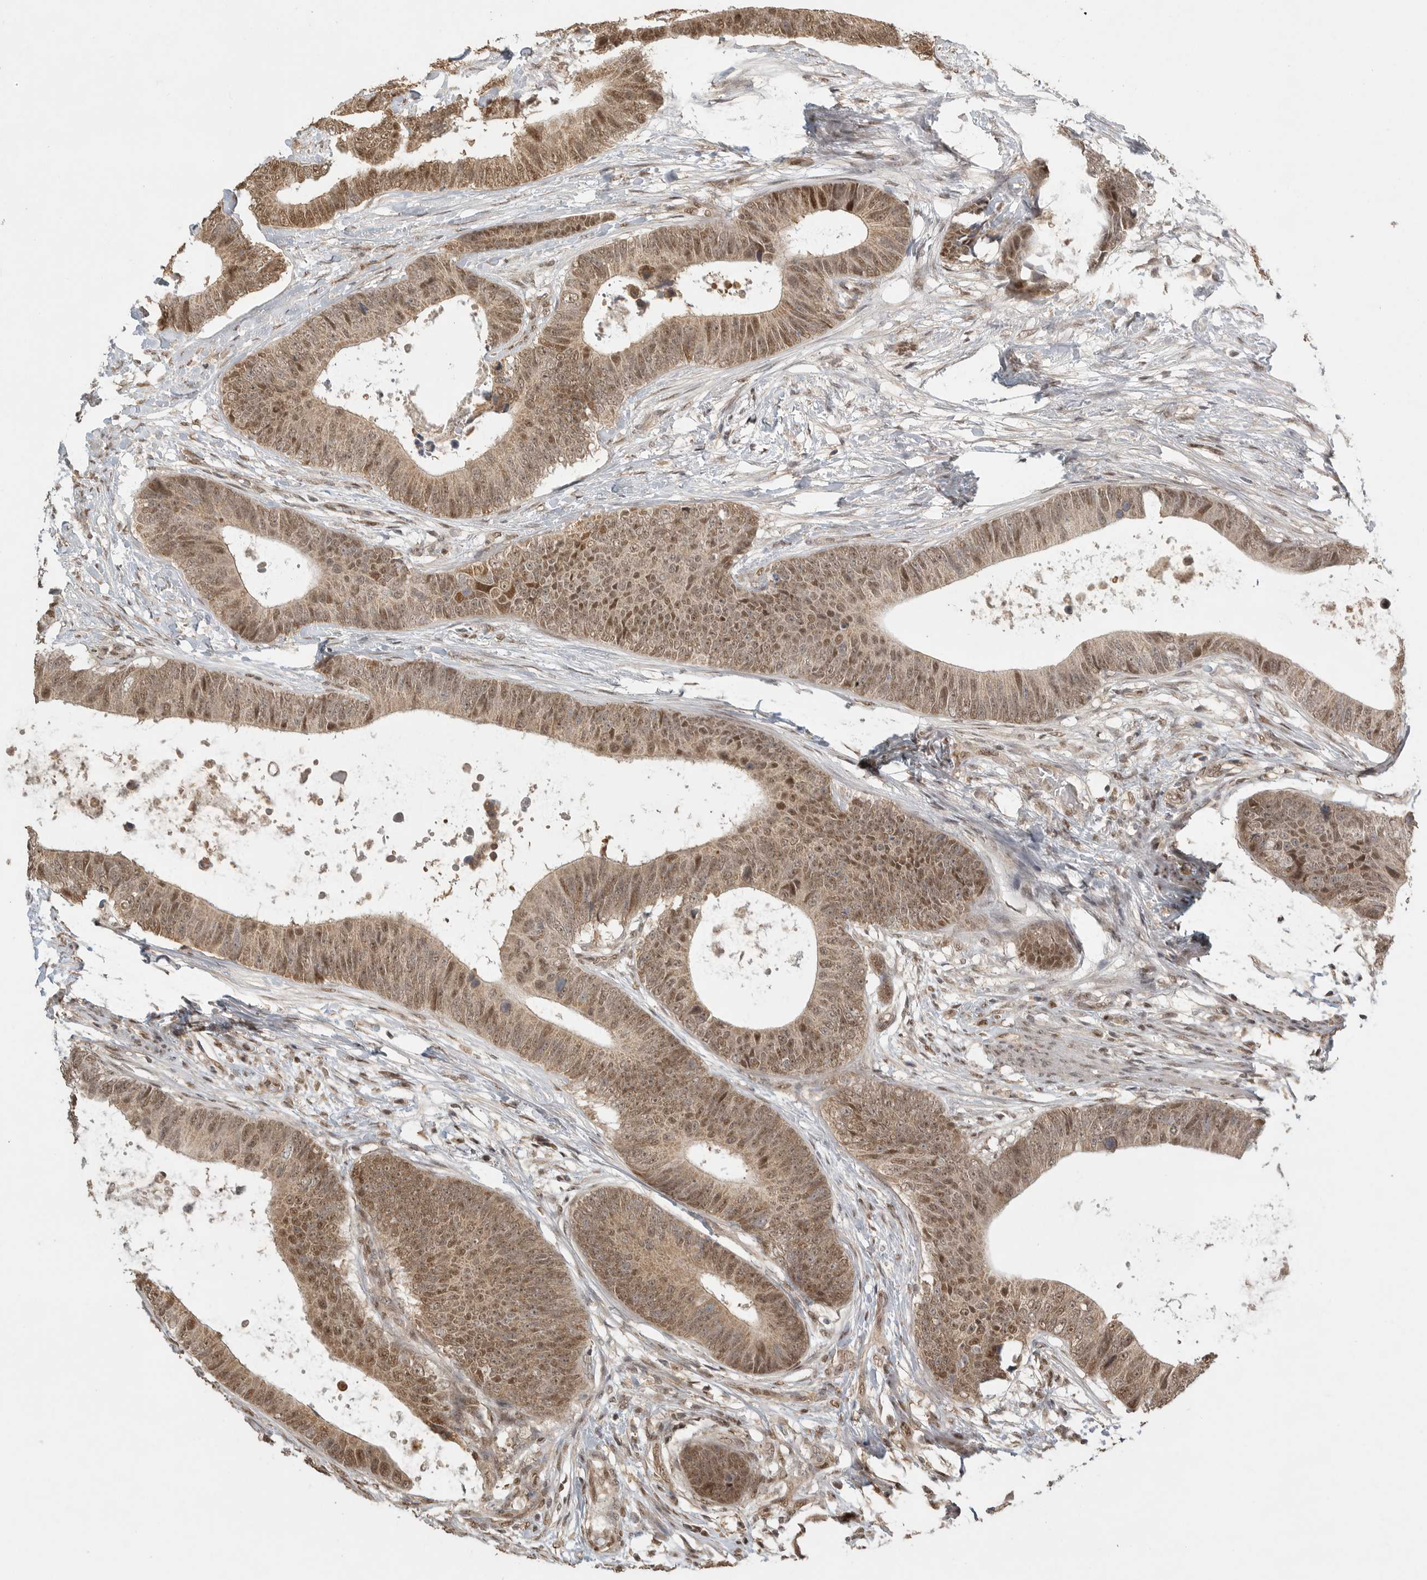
{"staining": {"intensity": "moderate", "quantity": ">75%", "location": "cytoplasmic/membranous,nuclear"}, "tissue": "colorectal cancer", "cell_type": "Tumor cells", "image_type": "cancer", "snomed": [{"axis": "morphology", "description": "Adenocarcinoma, NOS"}, {"axis": "topography", "description": "Colon"}], "caption": "A photomicrograph showing moderate cytoplasmic/membranous and nuclear staining in about >75% of tumor cells in colorectal adenocarcinoma, as visualized by brown immunohistochemical staining.", "gene": "DFFA", "patient": {"sex": "male", "age": 56}}